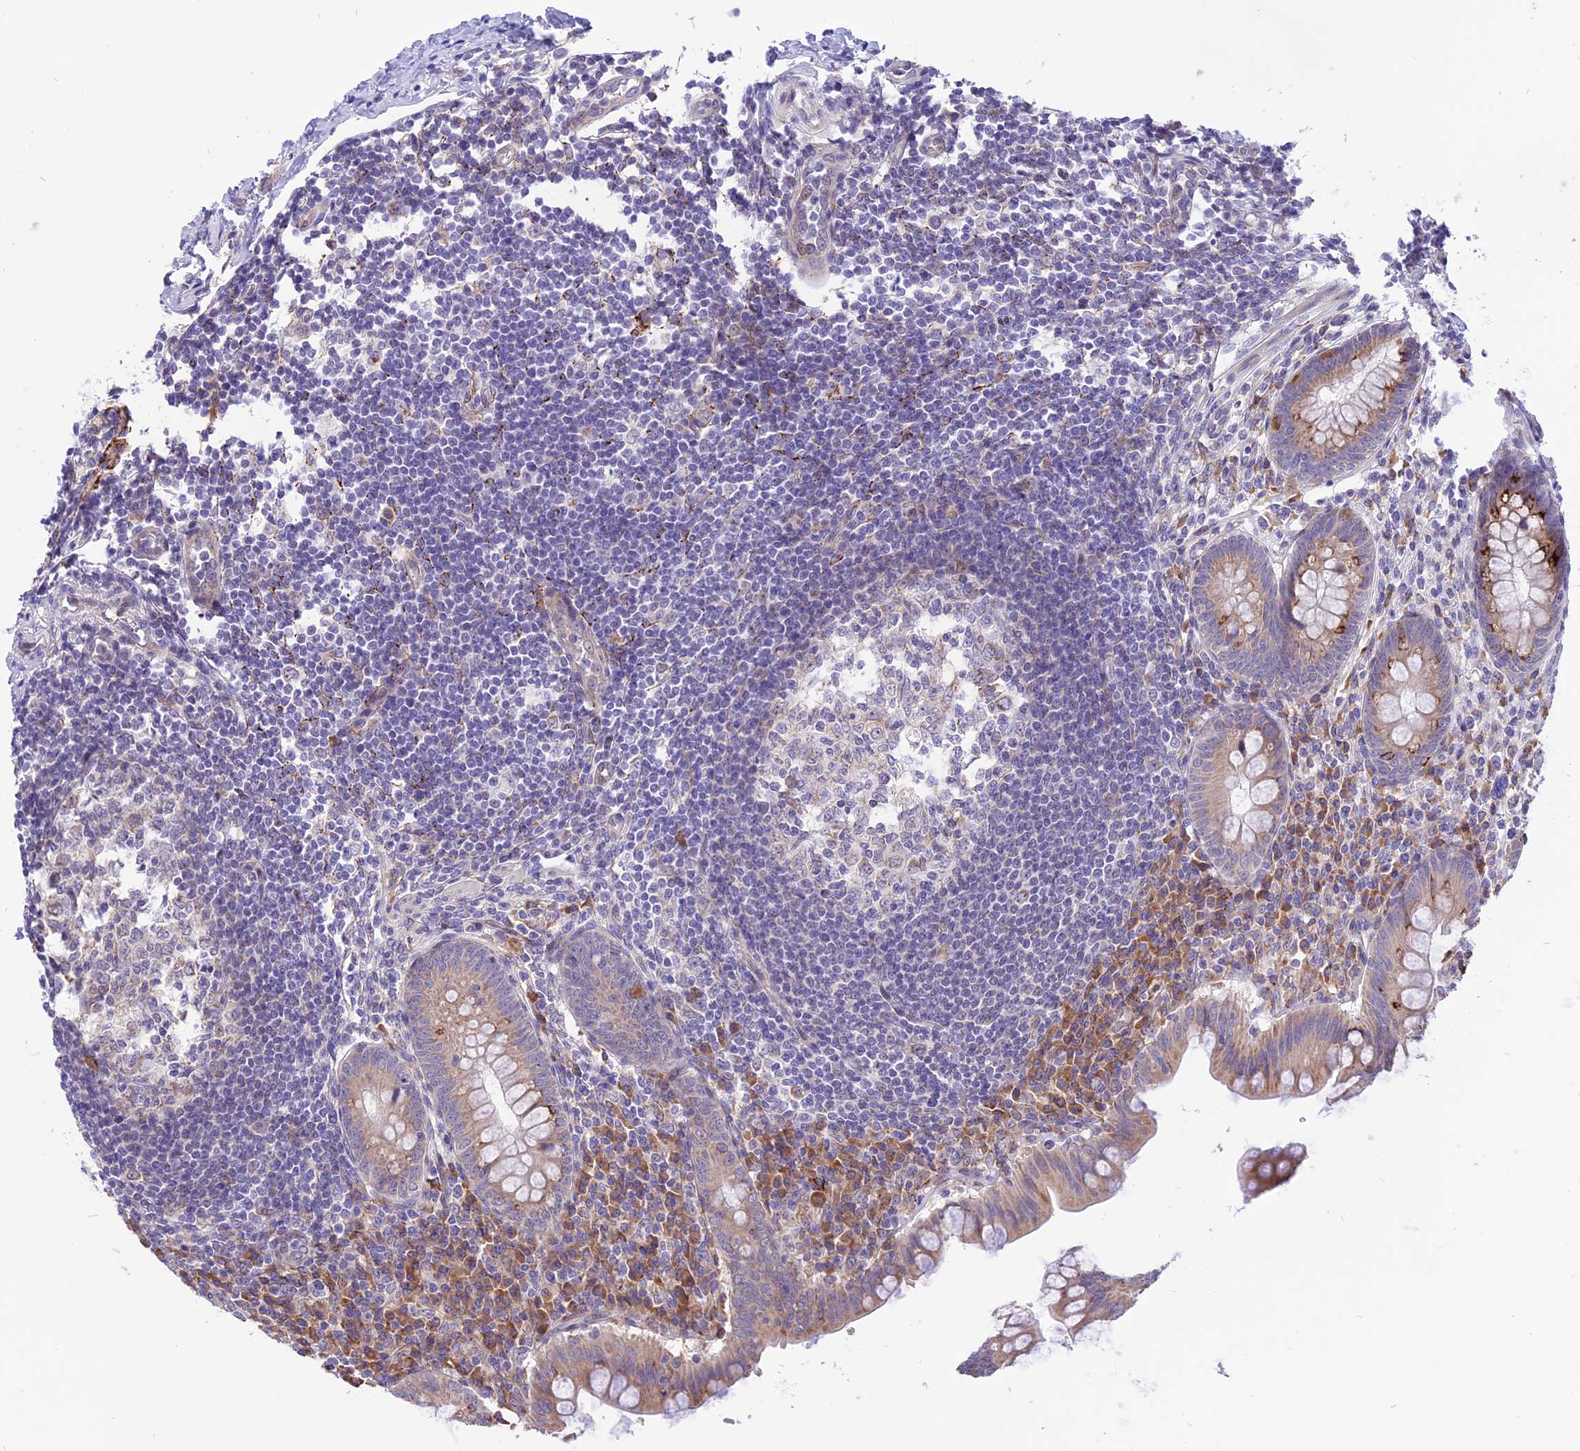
{"staining": {"intensity": "strong", "quantity": "<25%", "location": "cytoplasmic/membranous"}, "tissue": "appendix", "cell_type": "Glandular cells", "image_type": "normal", "snomed": [{"axis": "morphology", "description": "Normal tissue, NOS"}, {"axis": "topography", "description": "Appendix"}], "caption": "The image exhibits immunohistochemical staining of normal appendix. There is strong cytoplasmic/membranous positivity is identified in about <25% of glandular cells. (DAB IHC with brightfield microscopy, high magnification).", "gene": "ARMCX6", "patient": {"sex": "female", "age": 33}}